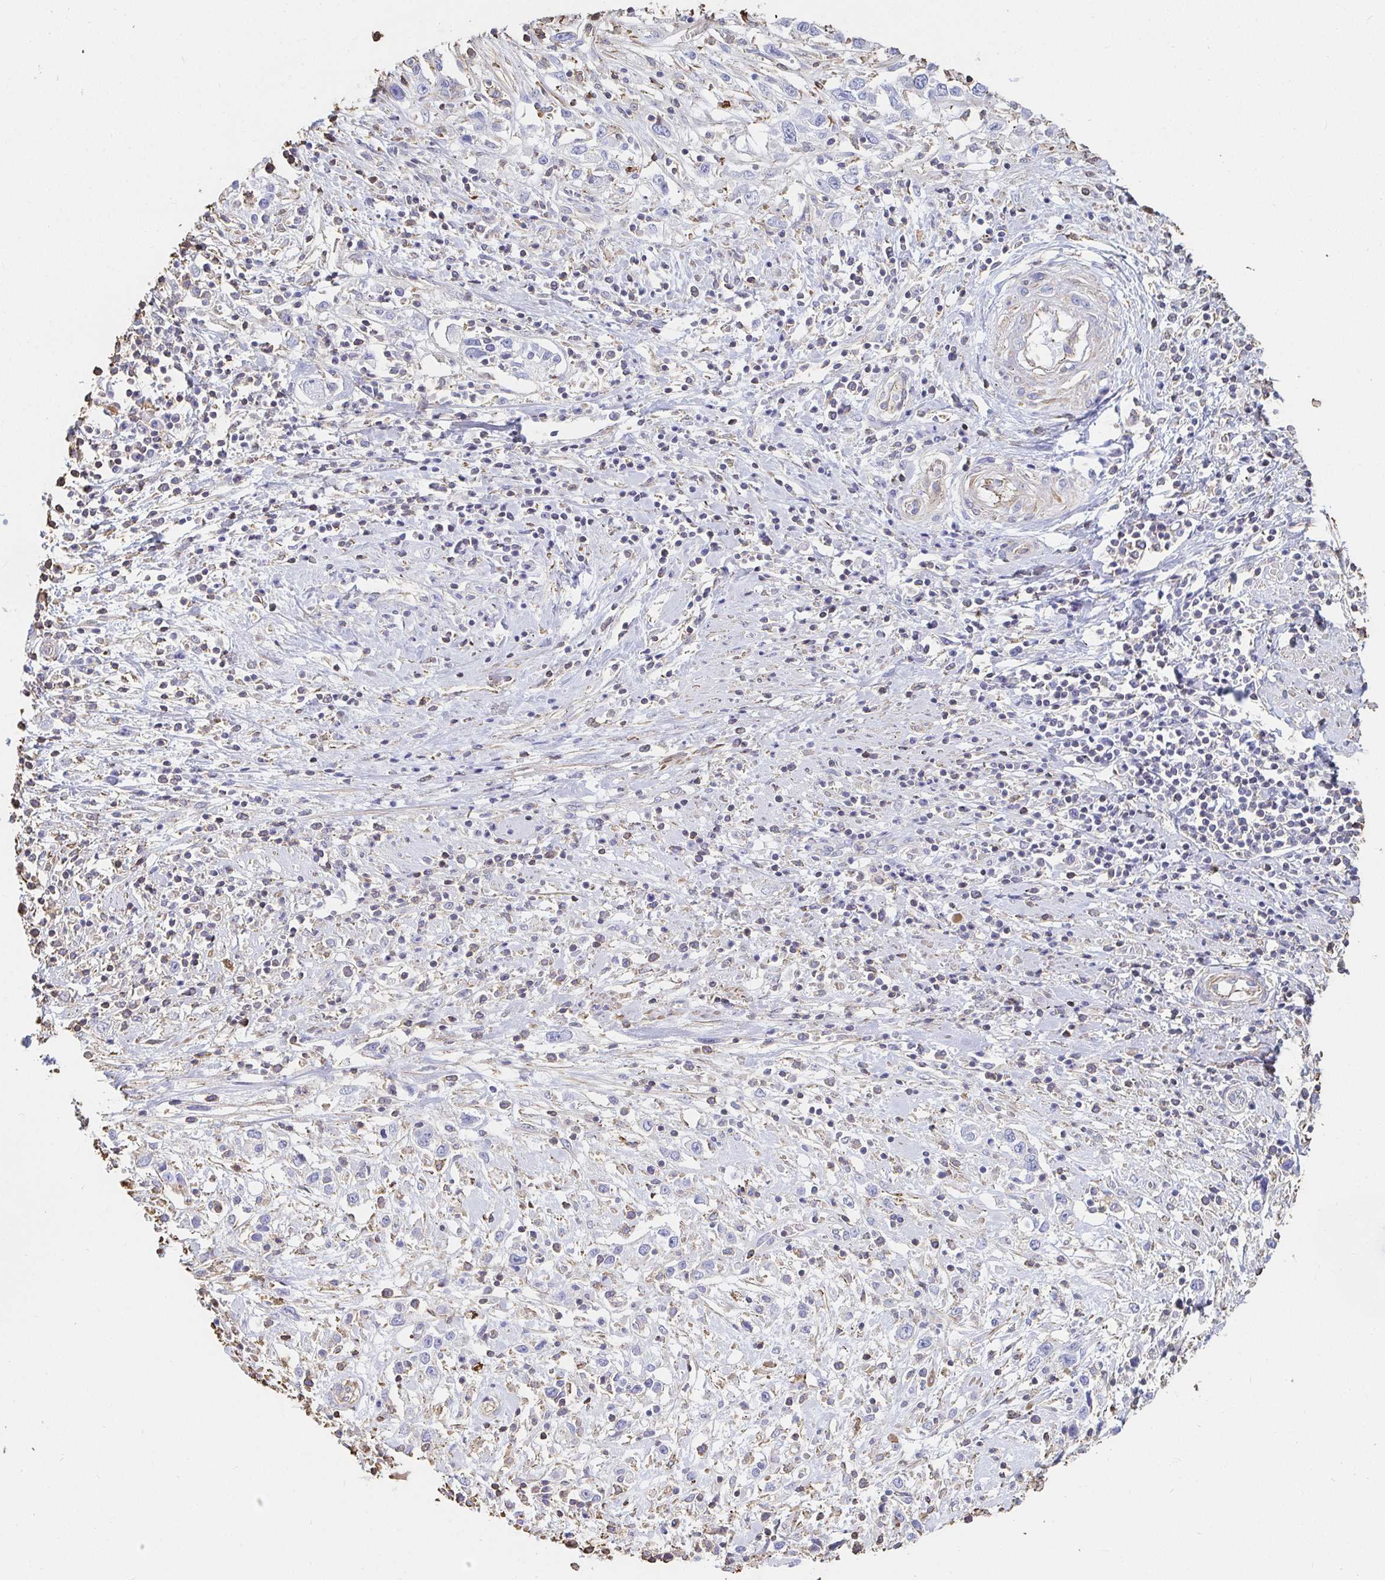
{"staining": {"intensity": "negative", "quantity": "none", "location": "none"}, "tissue": "cervical cancer", "cell_type": "Tumor cells", "image_type": "cancer", "snomed": [{"axis": "morphology", "description": "Adenocarcinoma, NOS"}, {"axis": "topography", "description": "Cervix"}], "caption": "Immunohistochemistry (IHC) image of neoplastic tissue: cervical cancer (adenocarcinoma) stained with DAB (3,3'-diaminobenzidine) exhibits no significant protein staining in tumor cells. The staining was performed using DAB (3,3'-diaminobenzidine) to visualize the protein expression in brown, while the nuclei were stained in blue with hematoxylin (Magnification: 20x).", "gene": "PTPN14", "patient": {"sex": "female", "age": 40}}